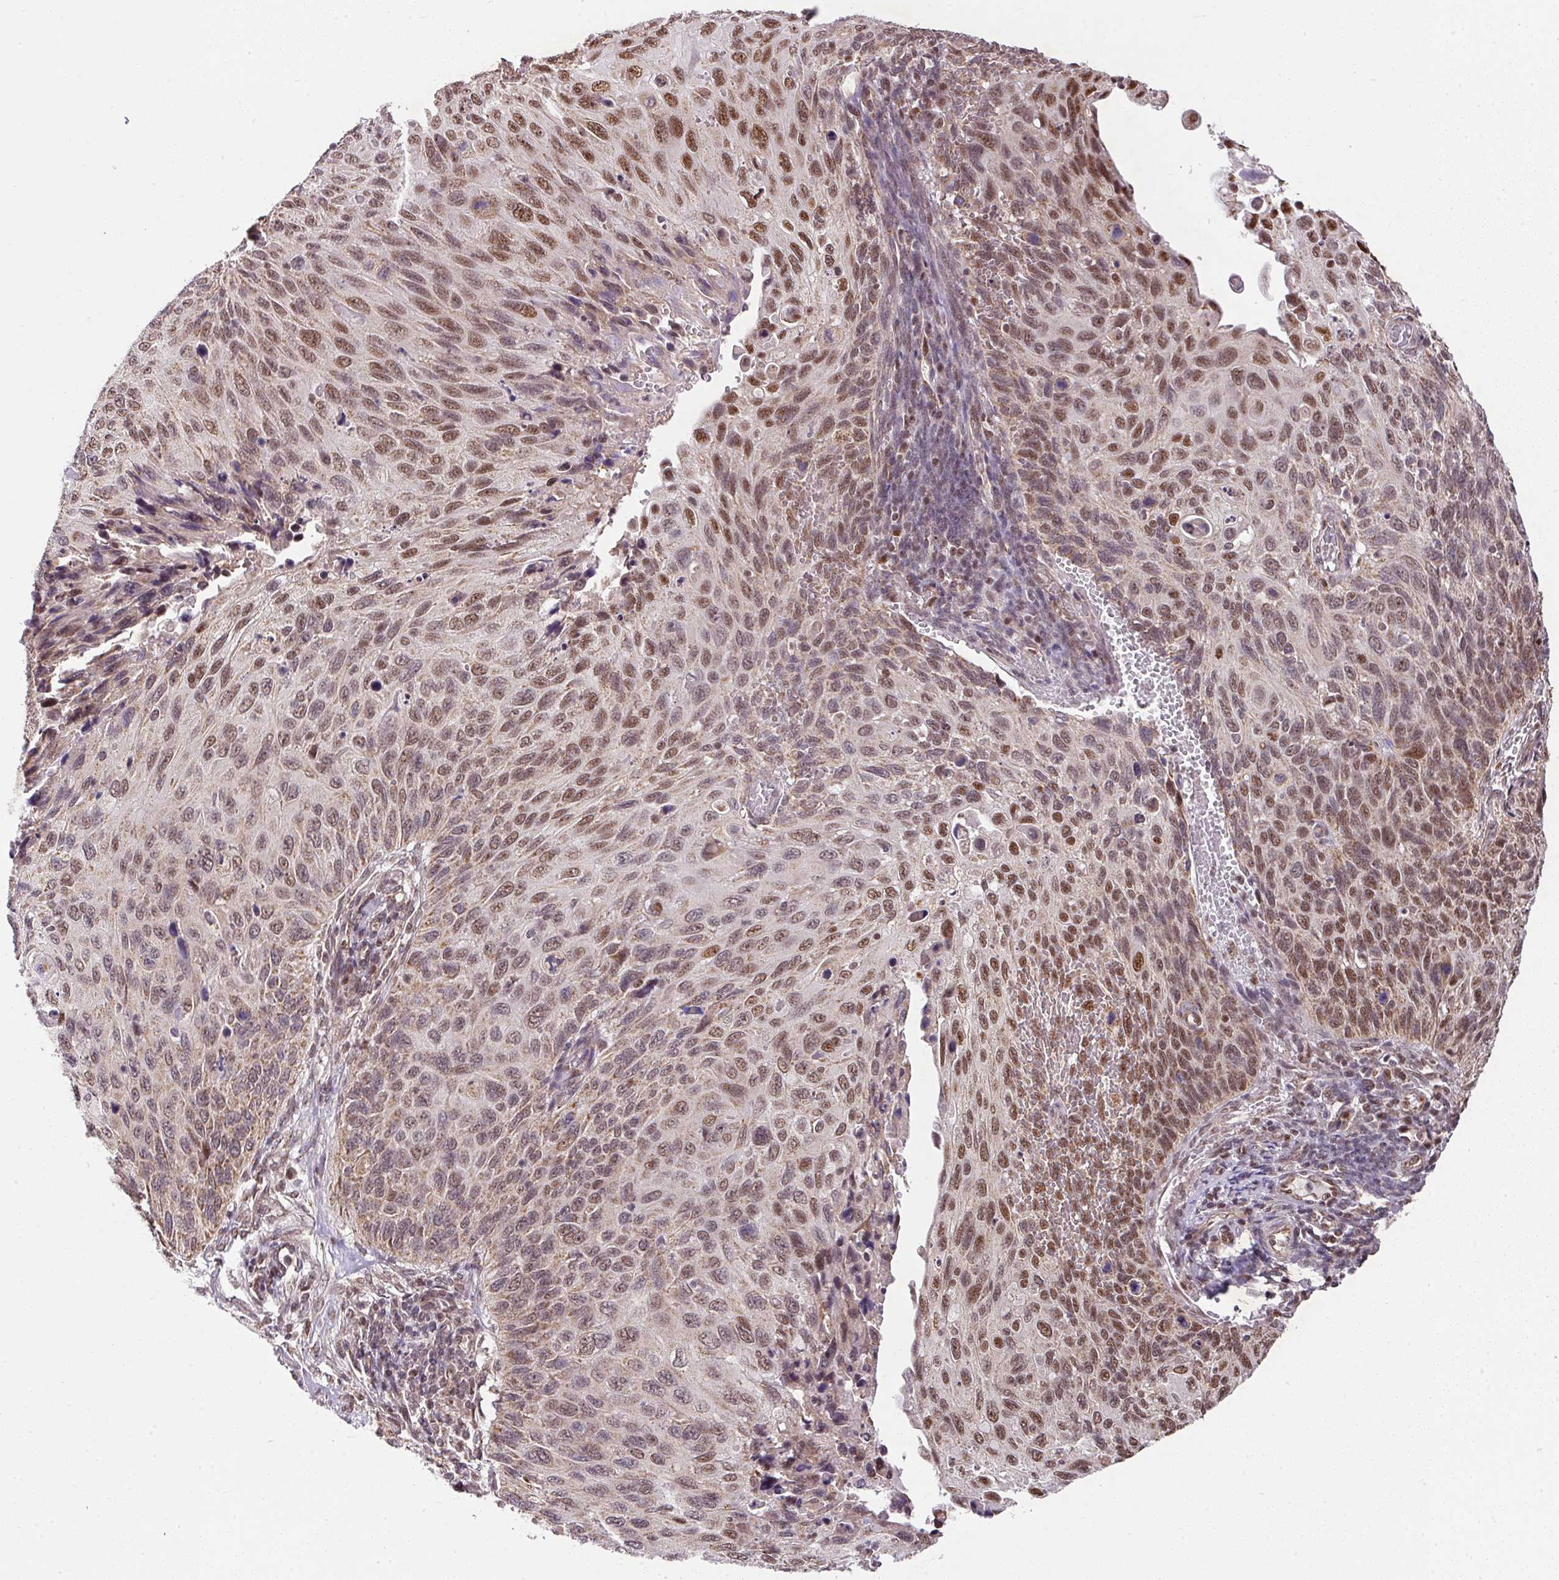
{"staining": {"intensity": "moderate", "quantity": ">75%", "location": "cytoplasmic/membranous,nuclear"}, "tissue": "cervical cancer", "cell_type": "Tumor cells", "image_type": "cancer", "snomed": [{"axis": "morphology", "description": "Squamous cell carcinoma, NOS"}, {"axis": "topography", "description": "Cervix"}], "caption": "The histopathology image displays immunohistochemical staining of cervical squamous cell carcinoma. There is moderate cytoplasmic/membranous and nuclear positivity is seen in about >75% of tumor cells.", "gene": "PLK1", "patient": {"sex": "female", "age": 70}}